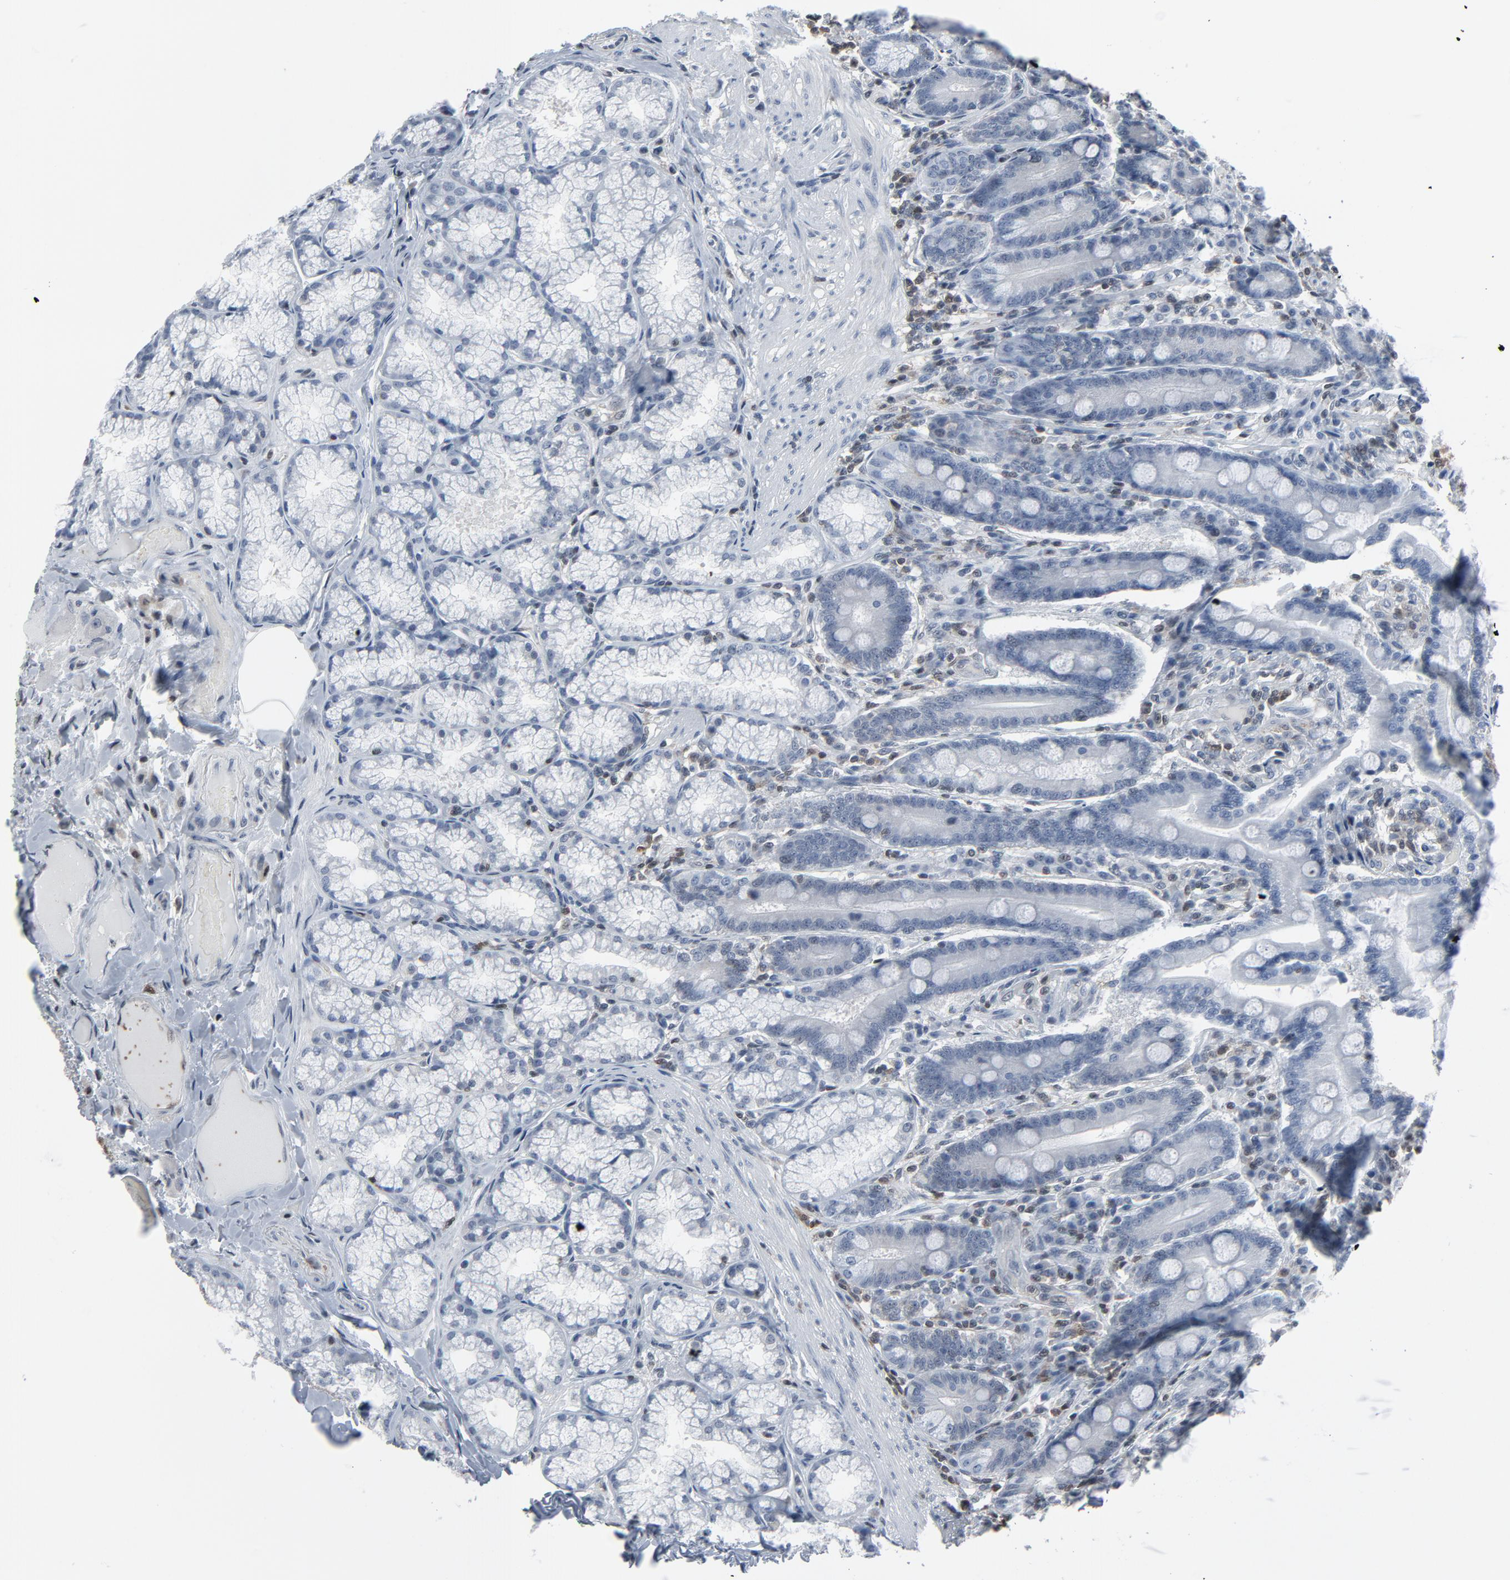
{"staining": {"intensity": "negative", "quantity": "none", "location": "none"}, "tissue": "duodenum", "cell_type": "Glandular cells", "image_type": "normal", "snomed": [{"axis": "morphology", "description": "Normal tissue, NOS"}, {"axis": "topography", "description": "Duodenum"}], "caption": "A photomicrograph of duodenum stained for a protein shows no brown staining in glandular cells.", "gene": "STAT5A", "patient": {"sex": "female", "age": 64}}